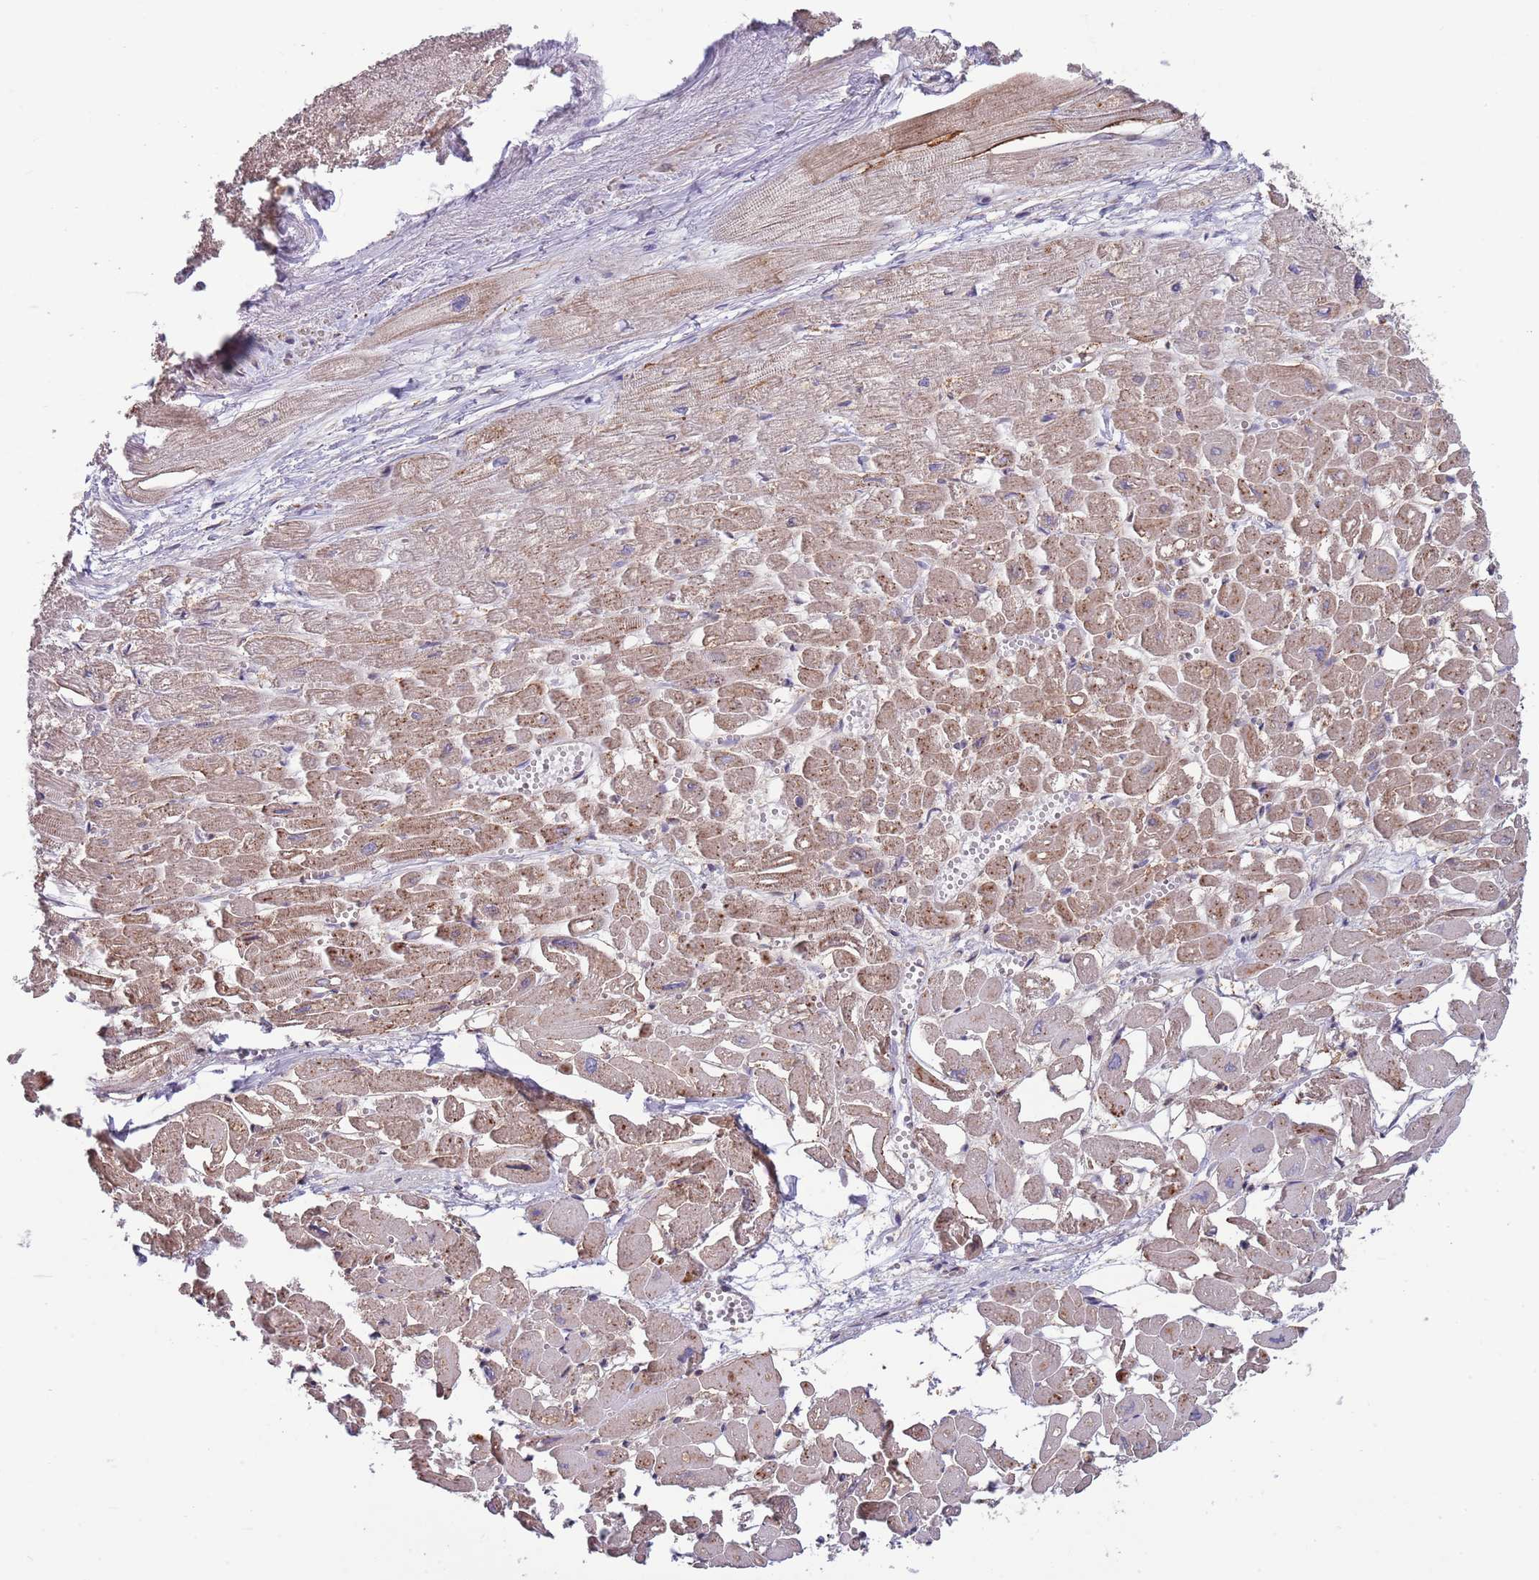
{"staining": {"intensity": "moderate", "quantity": ">75%", "location": "cytoplasmic/membranous"}, "tissue": "heart muscle", "cell_type": "Cardiomyocytes", "image_type": "normal", "snomed": [{"axis": "morphology", "description": "Normal tissue, NOS"}, {"axis": "topography", "description": "Heart"}], "caption": "Cardiomyocytes reveal moderate cytoplasmic/membranous expression in about >75% of cells in normal heart muscle.", "gene": "CCNJL", "patient": {"sex": "male", "age": 54}}